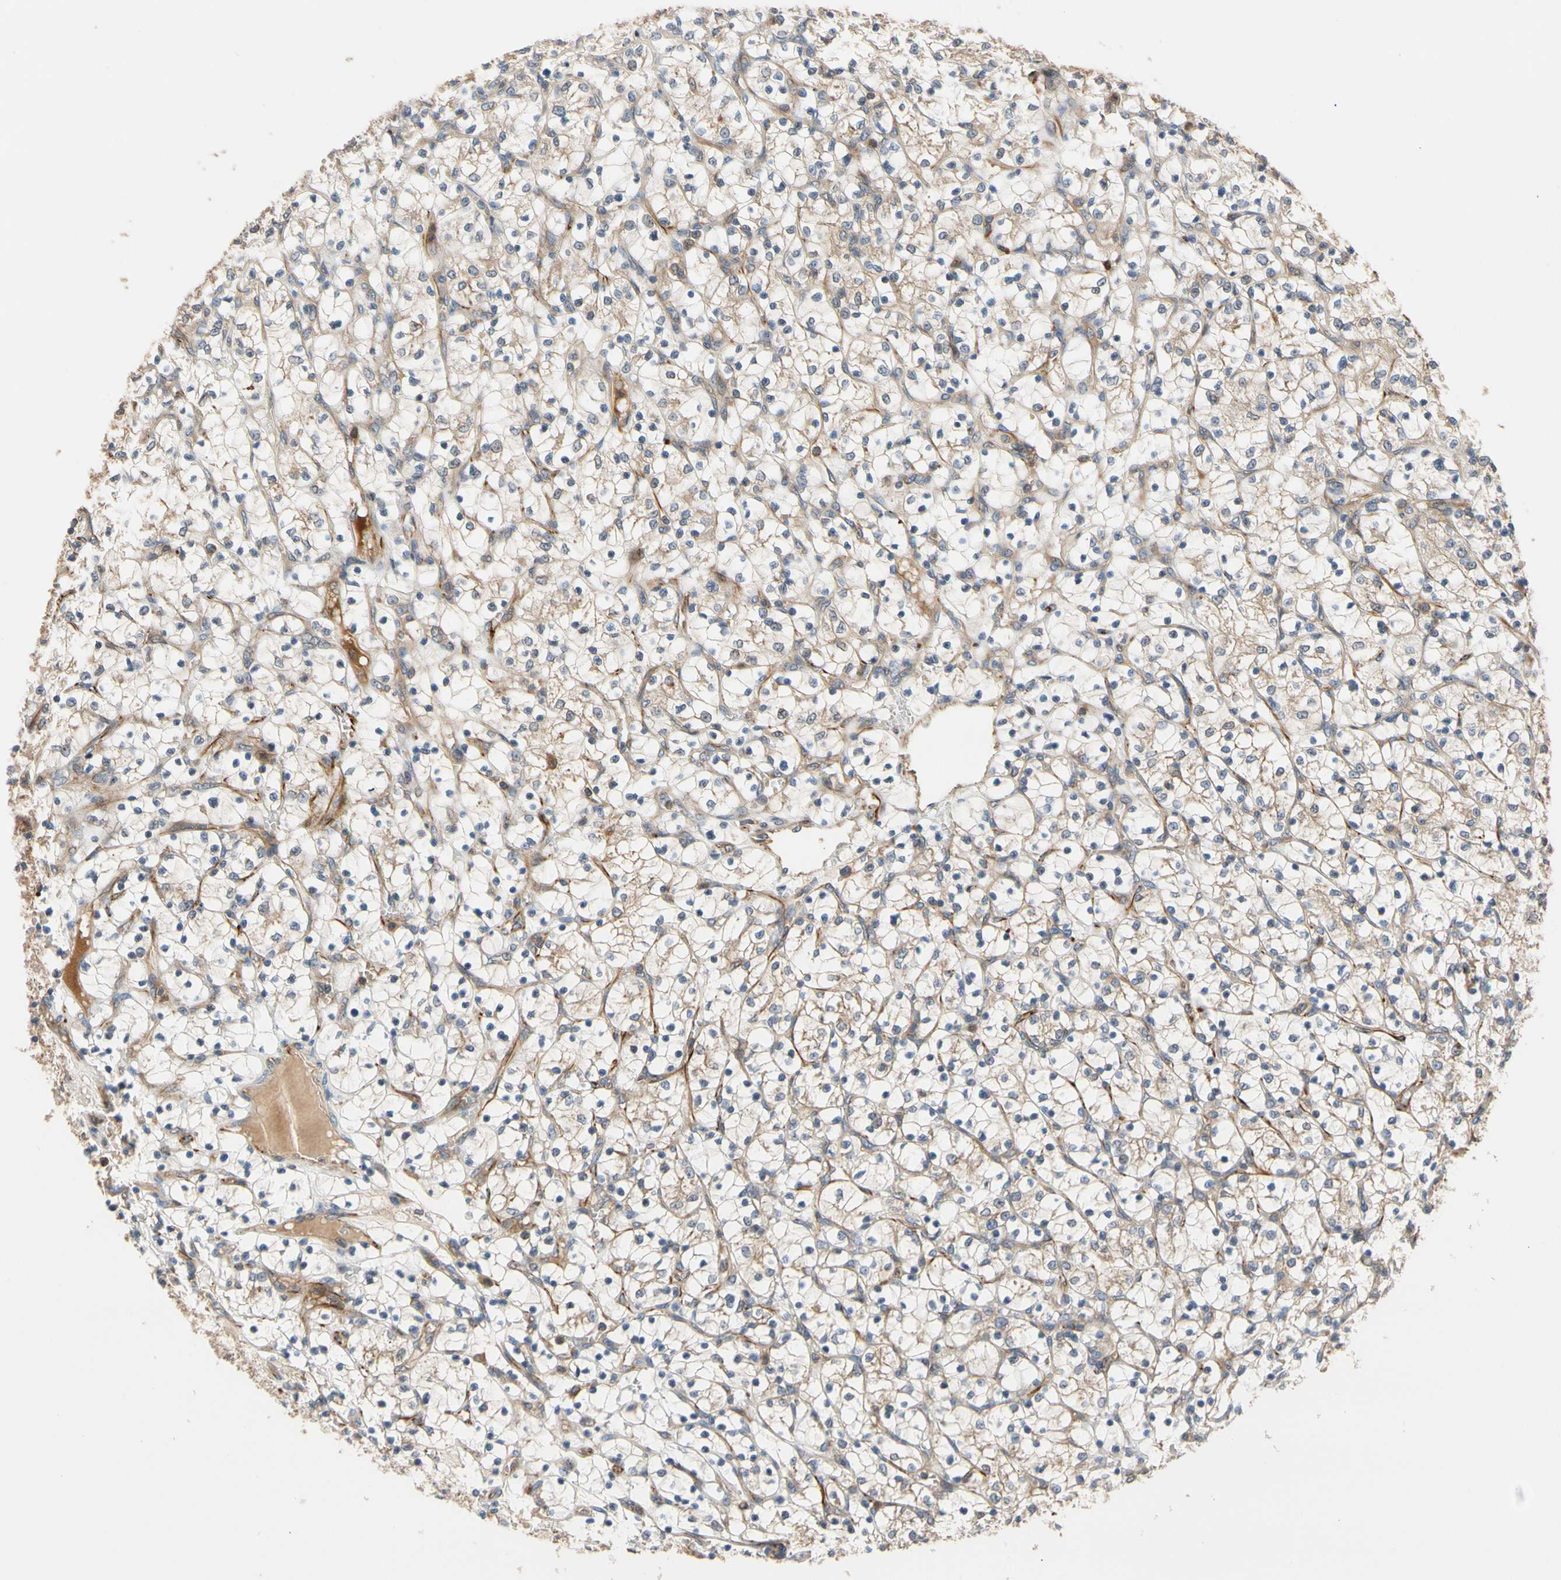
{"staining": {"intensity": "weak", "quantity": "25%-75%", "location": "cytoplasmic/membranous"}, "tissue": "renal cancer", "cell_type": "Tumor cells", "image_type": "cancer", "snomed": [{"axis": "morphology", "description": "Adenocarcinoma, NOS"}, {"axis": "topography", "description": "Kidney"}], "caption": "Renal cancer (adenocarcinoma) stained for a protein (brown) displays weak cytoplasmic/membranous positive expression in approximately 25%-75% of tumor cells.", "gene": "FGD6", "patient": {"sex": "female", "age": 69}}